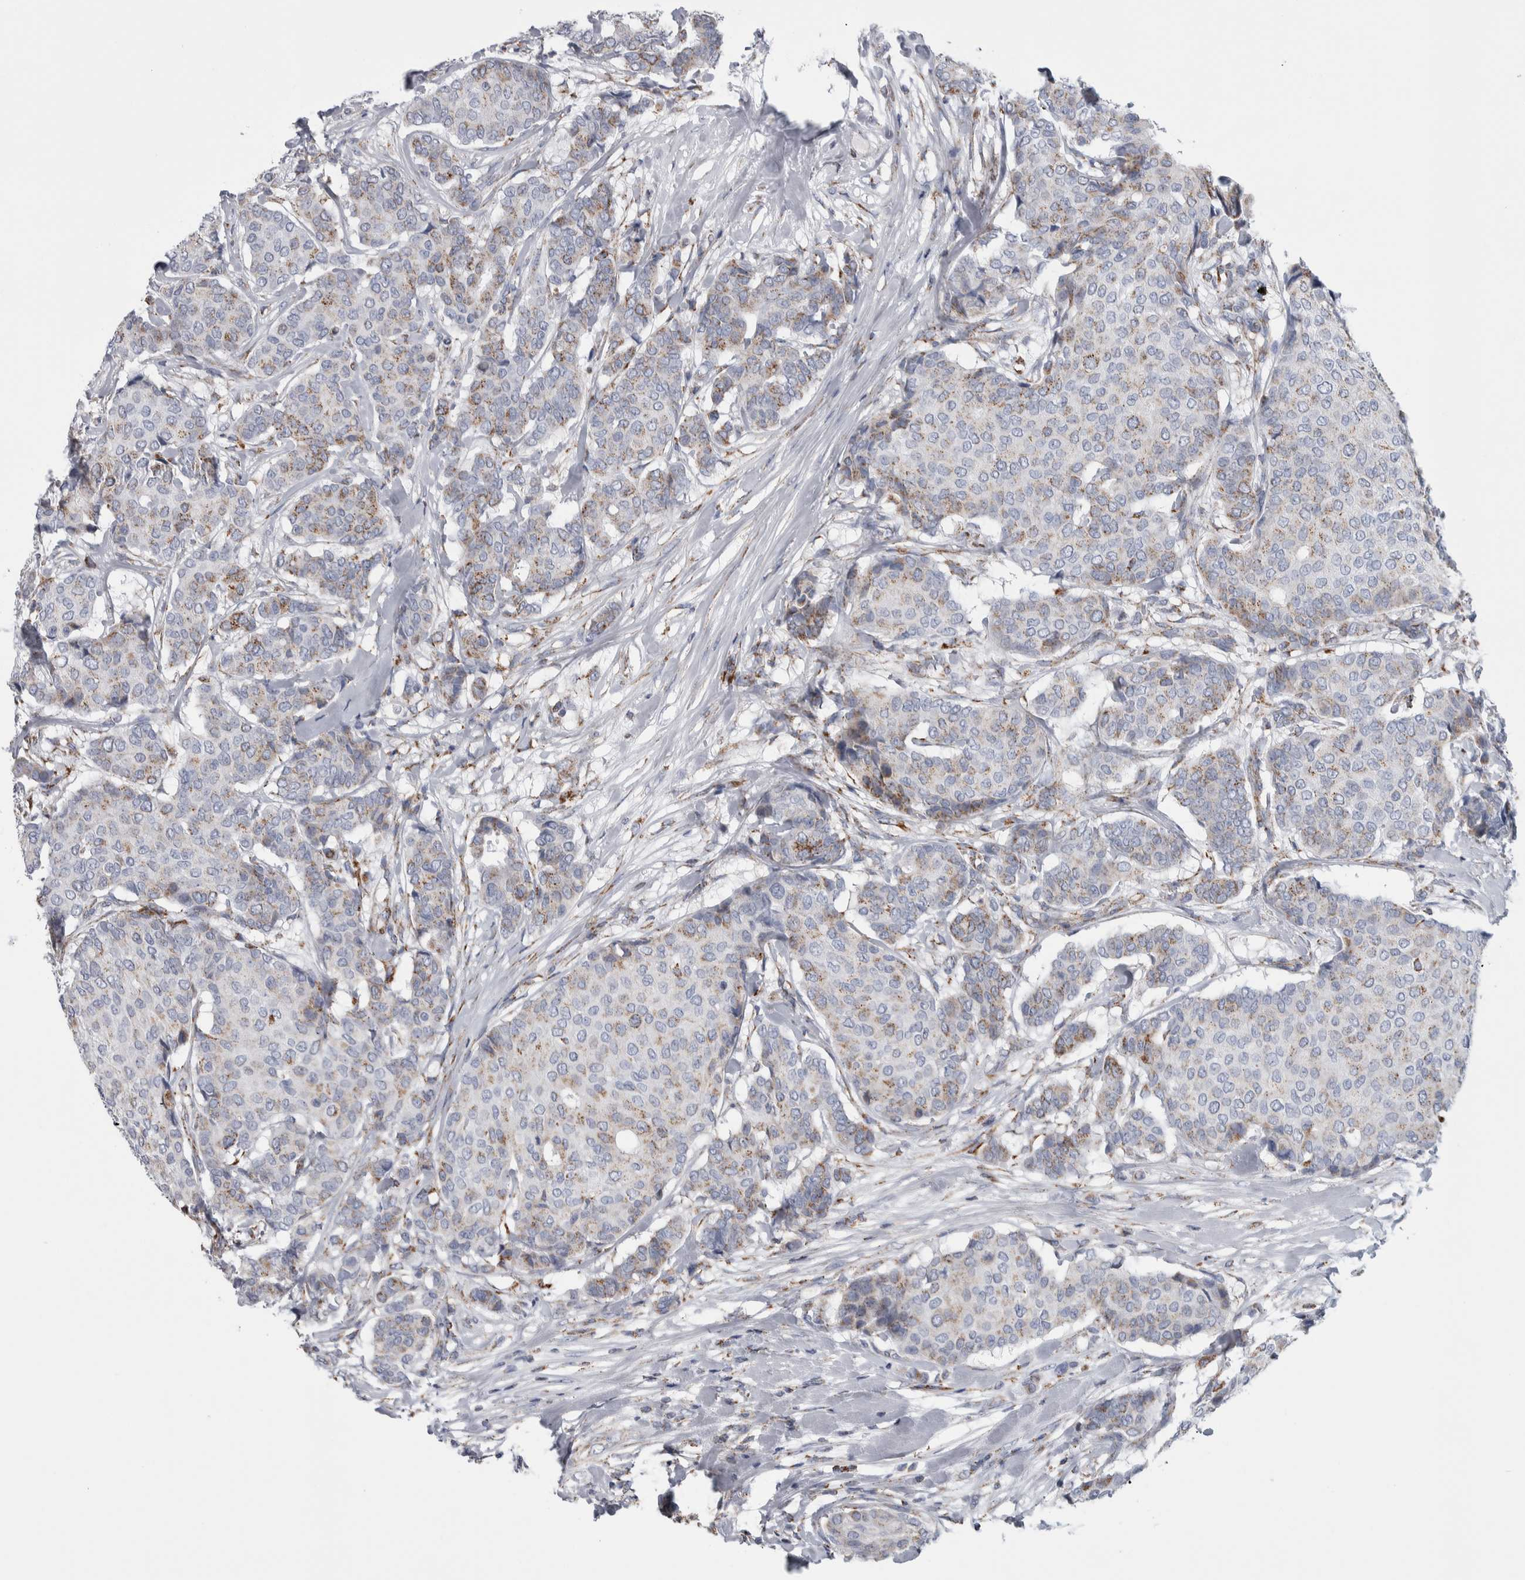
{"staining": {"intensity": "weak", "quantity": "<25%", "location": "cytoplasmic/membranous"}, "tissue": "breast cancer", "cell_type": "Tumor cells", "image_type": "cancer", "snomed": [{"axis": "morphology", "description": "Duct carcinoma"}, {"axis": "topography", "description": "Breast"}], "caption": "Tumor cells show no significant expression in breast infiltrating ductal carcinoma.", "gene": "ETFA", "patient": {"sex": "female", "age": 75}}